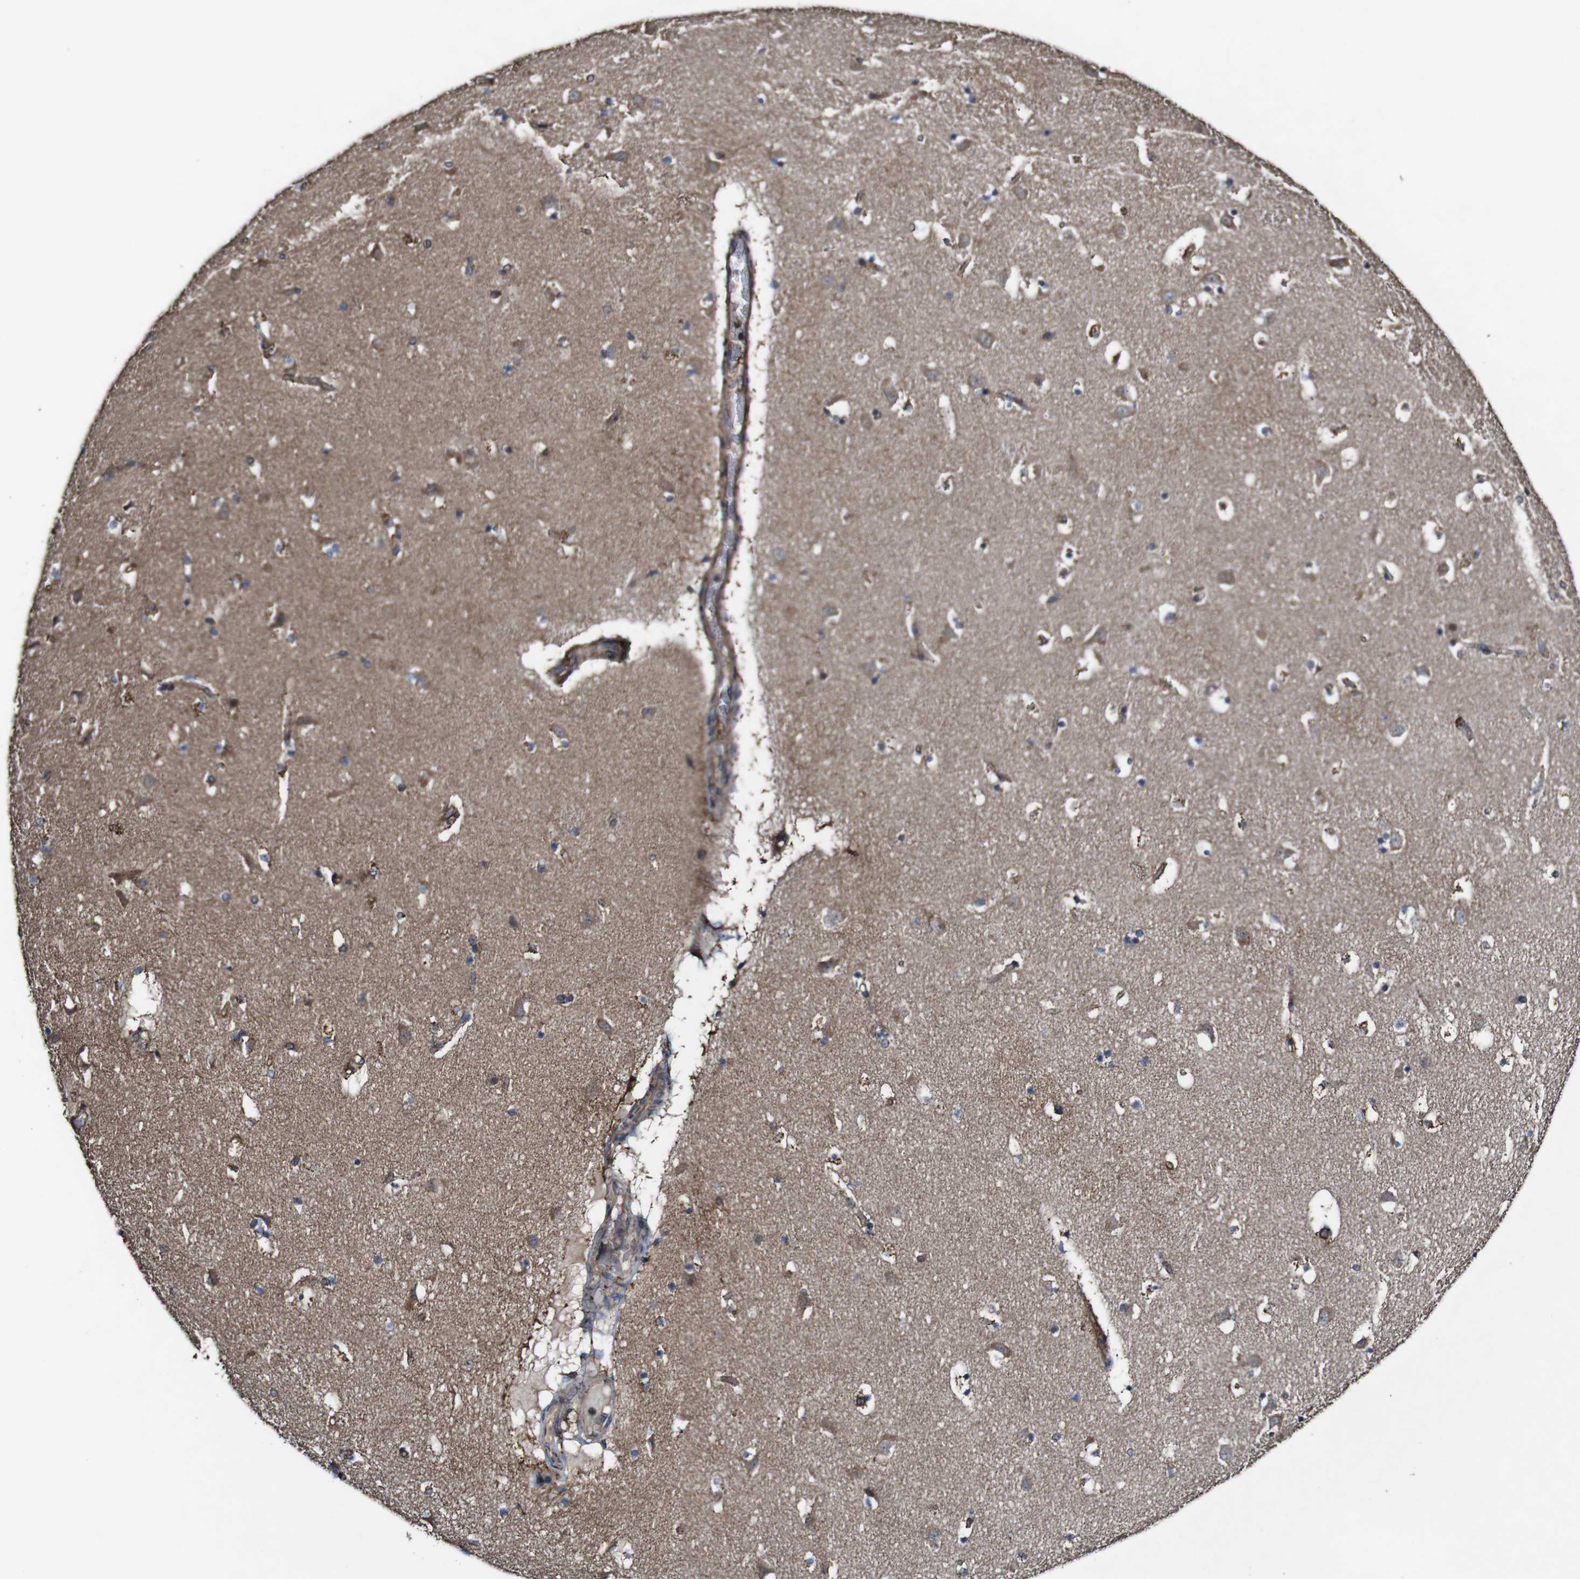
{"staining": {"intensity": "strong", "quantity": "<25%", "location": "cytoplasmic/membranous"}, "tissue": "caudate", "cell_type": "Glial cells", "image_type": "normal", "snomed": [{"axis": "morphology", "description": "Normal tissue, NOS"}, {"axis": "topography", "description": "Lateral ventricle wall"}], "caption": "Glial cells exhibit medium levels of strong cytoplasmic/membranous positivity in approximately <25% of cells in benign caudate.", "gene": "BTN3A3", "patient": {"sex": "male", "age": 45}}